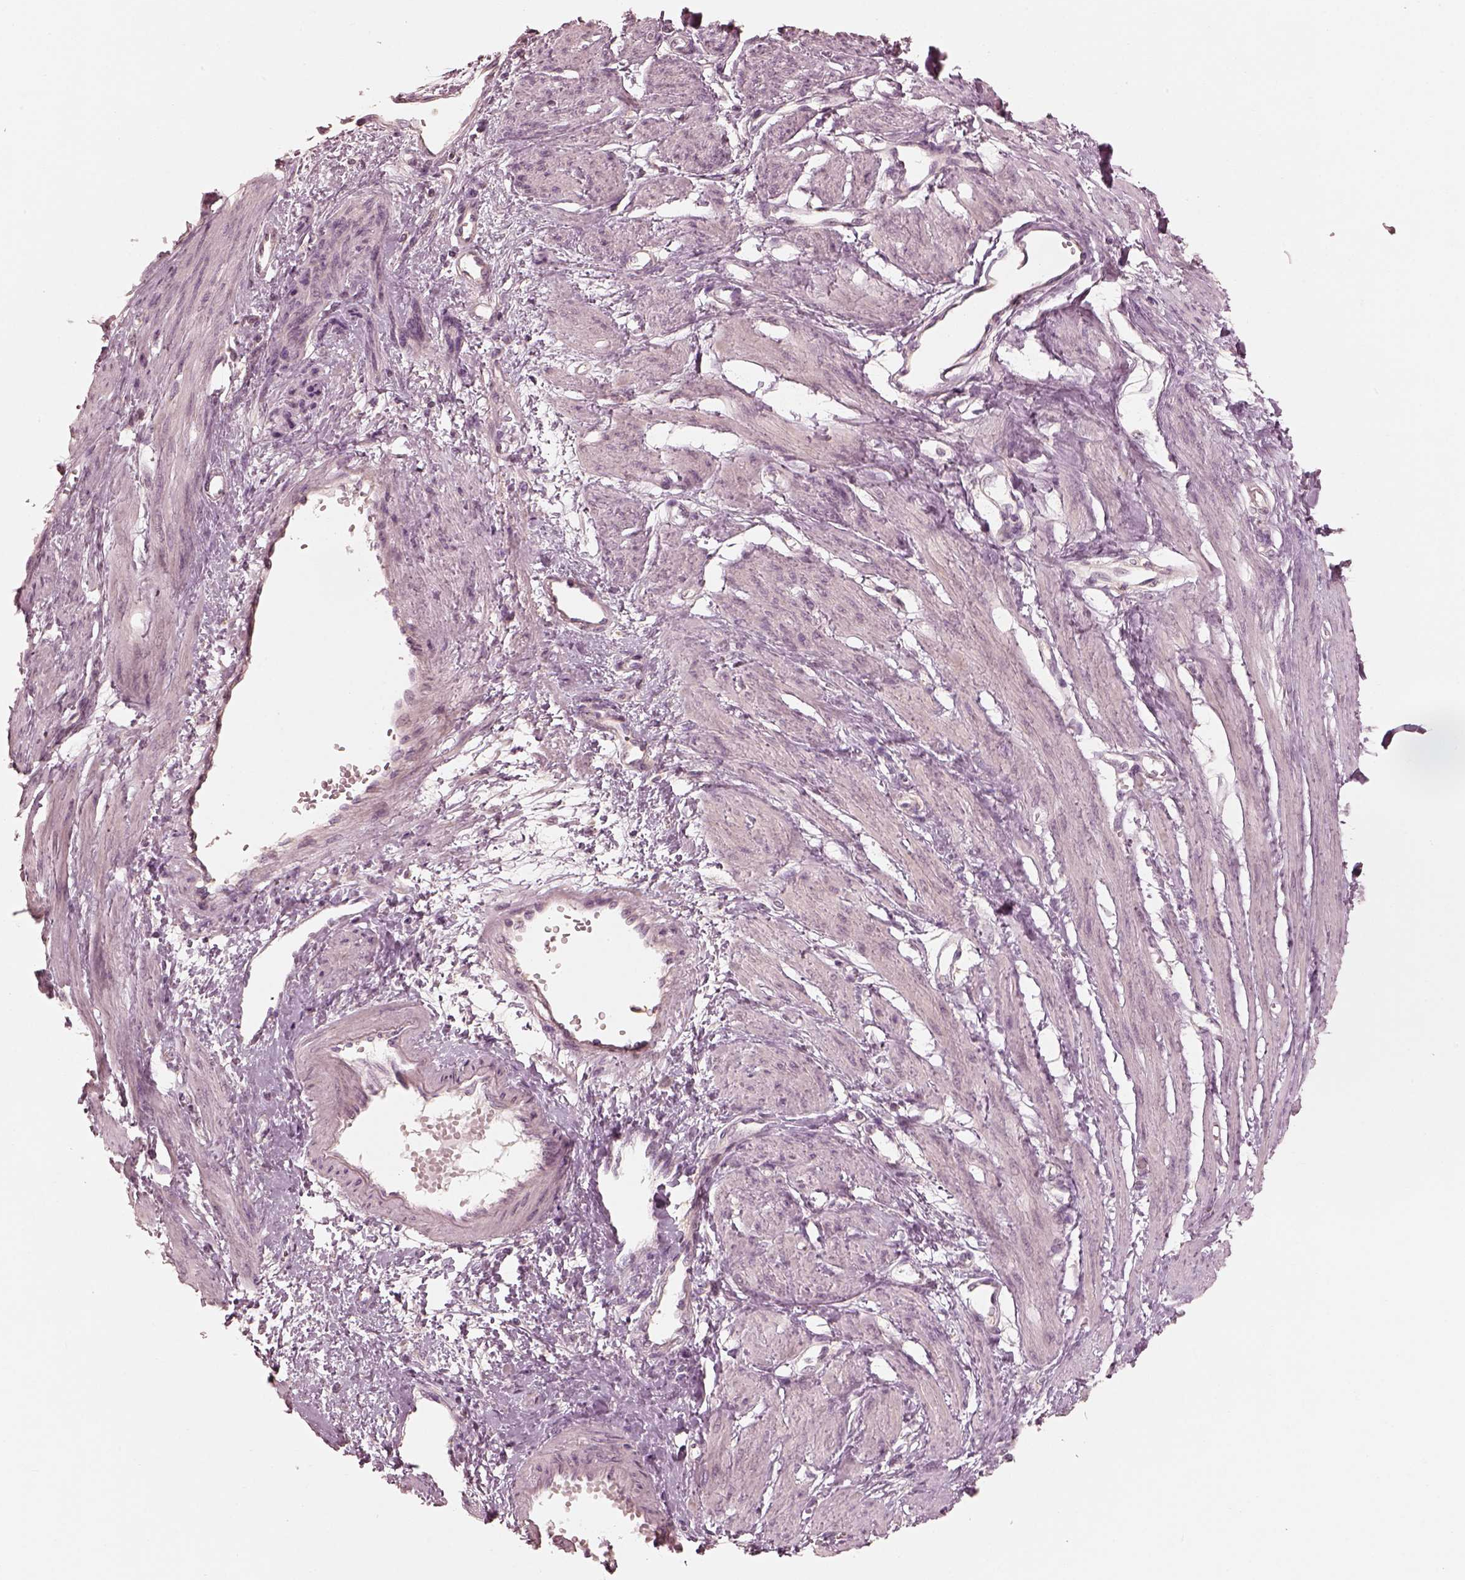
{"staining": {"intensity": "negative", "quantity": "none", "location": "none"}, "tissue": "smooth muscle", "cell_type": "Smooth muscle cells", "image_type": "normal", "snomed": [{"axis": "morphology", "description": "Normal tissue, NOS"}, {"axis": "topography", "description": "Smooth muscle"}, {"axis": "topography", "description": "Uterus"}], "caption": "Immunohistochemistry micrograph of benign smooth muscle: smooth muscle stained with DAB (3,3'-diaminobenzidine) reveals no significant protein expression in smooth muscle cells.", "gene": "PRKACG", "patient": {"sex": "female", "age": 39}}